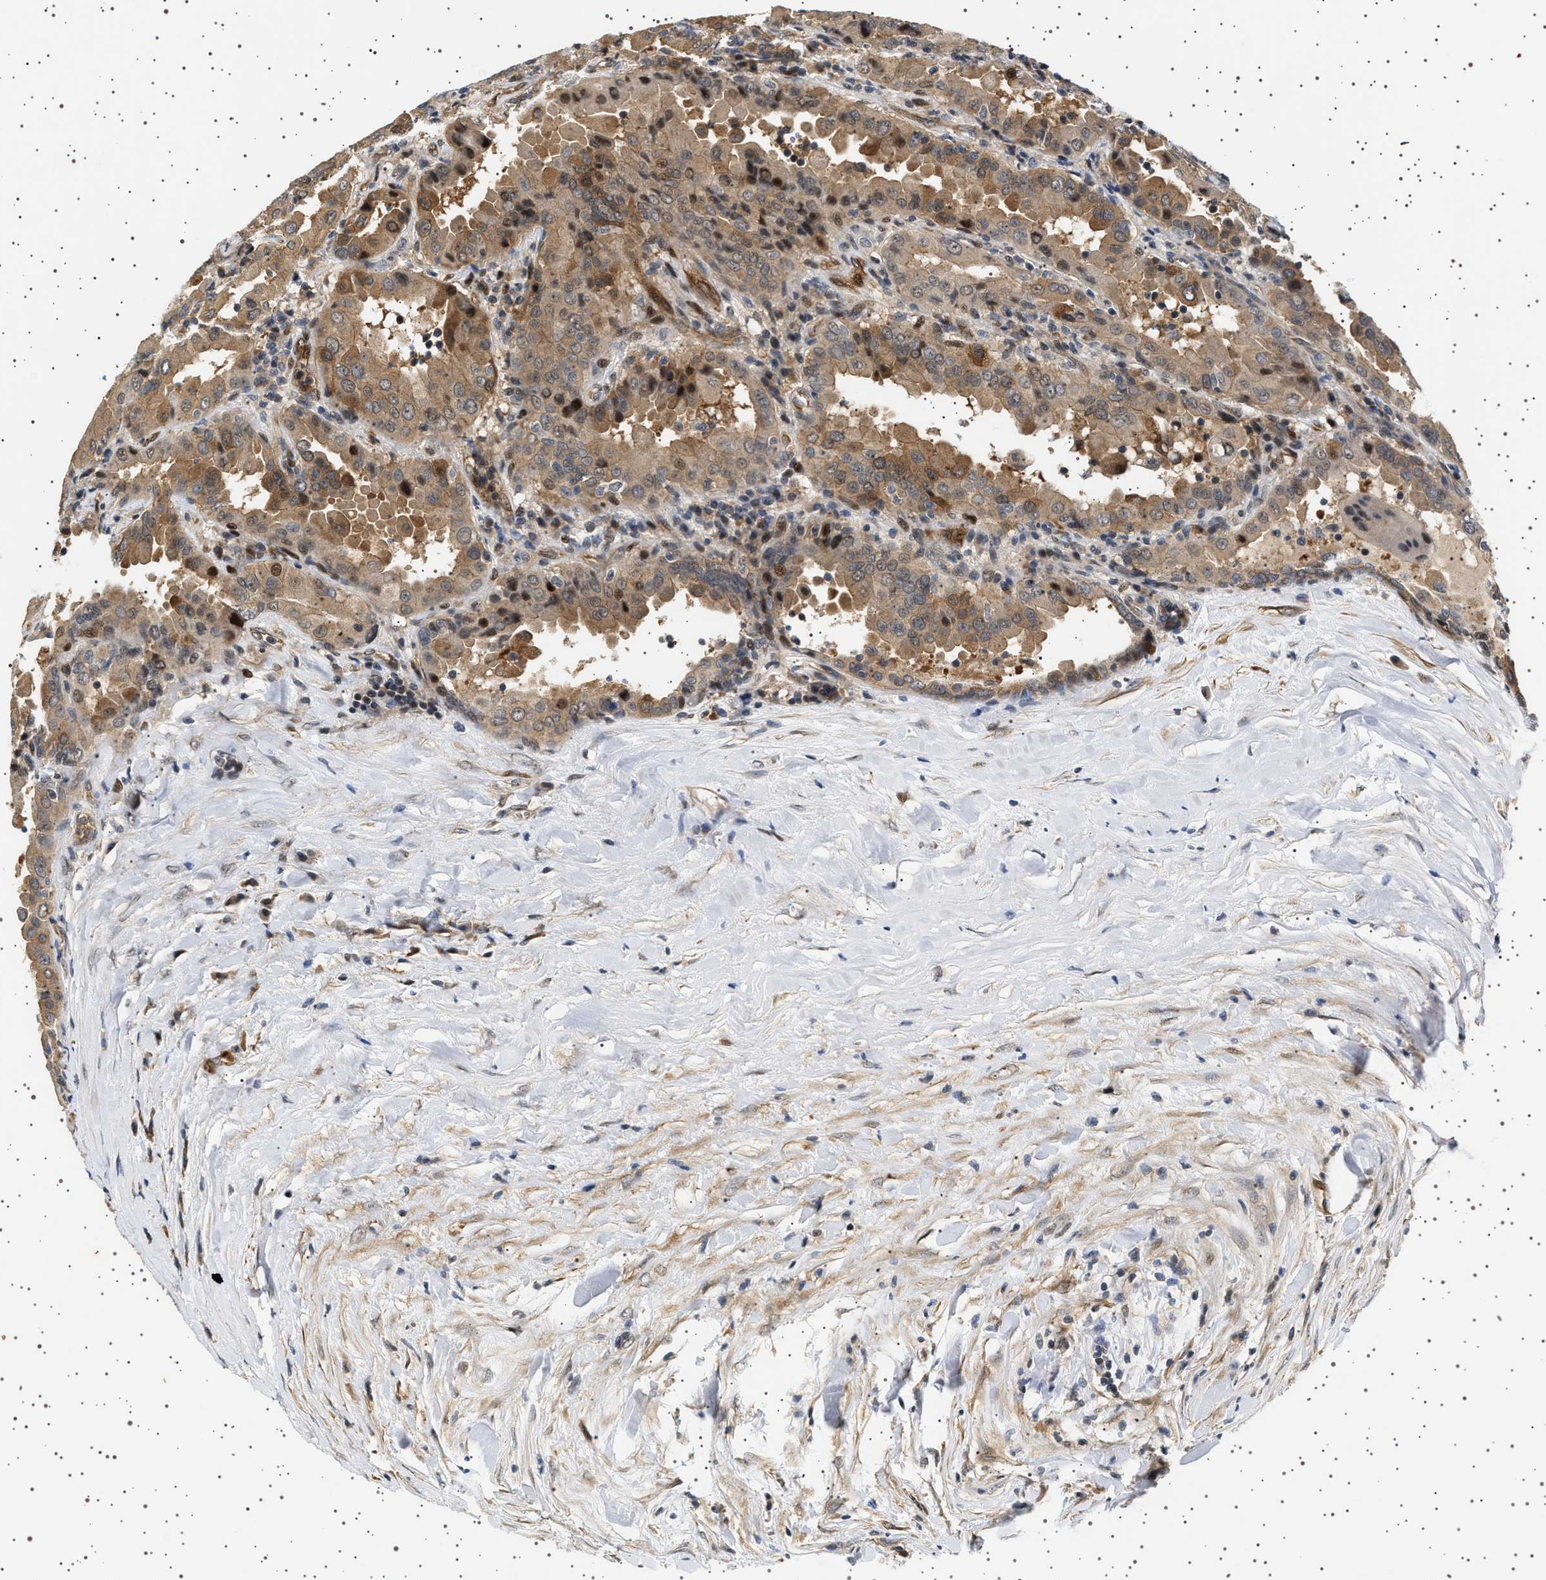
{"staining": {"intensity": "moderate", "quantity": ">75%", "location": "cytoplasmic/membranous"}, "tissue": "thyroid cancer", "cell_type": "Tumor cells", "image_type": "cancer", "snomed": [{"axis": "morphology", "description": "Papillary adenocarcinoma, NOS"}, {"axis": "topography", "description": "Thyroid gland"}], "caption": "The micrograph displays a brown stain indicating the presence of a protein in the cytoplasmic/membranous of tumor cells in thyroid cancer.", "gene": "BAG3", "patient": {"sex": "male", "age": 33}}